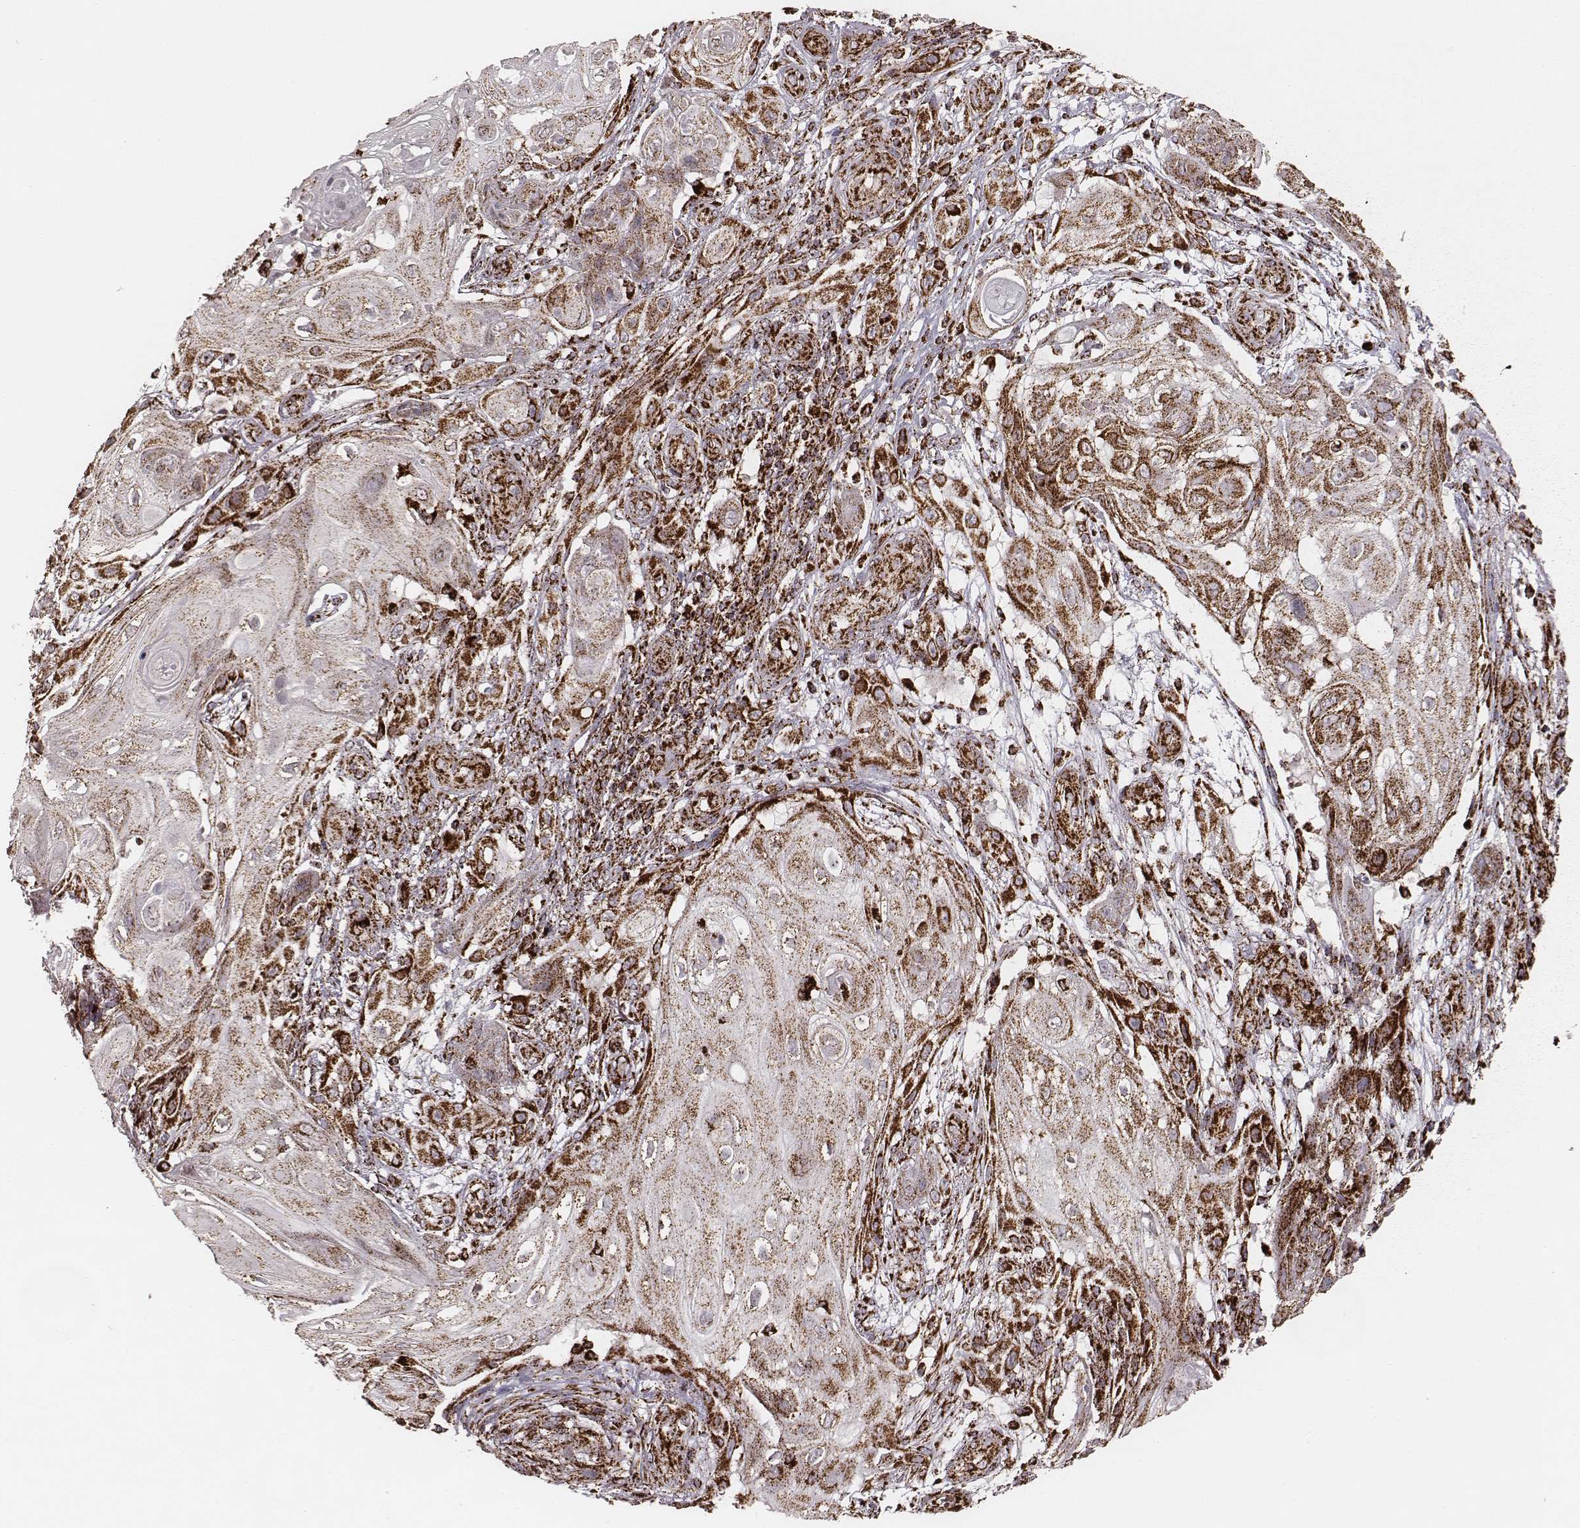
{"staining": {"intensity": "strong", "quantity": ">75%", "location": "cytoplasmic/membranous"}, "tissue": "skin cancer", "cell_type": "Tumor cells", "image_type": "cancer", "snomed": [{"axis": "morphology", "description": "Squamous cell carcinoma, NOS"}, {"axis": "topography", "description": "Skin"}], "caption": "This is a photomicrograph of IHC staining of skin squamous cell carcinoma, which shows strong expression in the cytoplasmic/membranous of tumor cells.", "gene": "TUFM", "patient": {"sex": "male", "age": 62}}